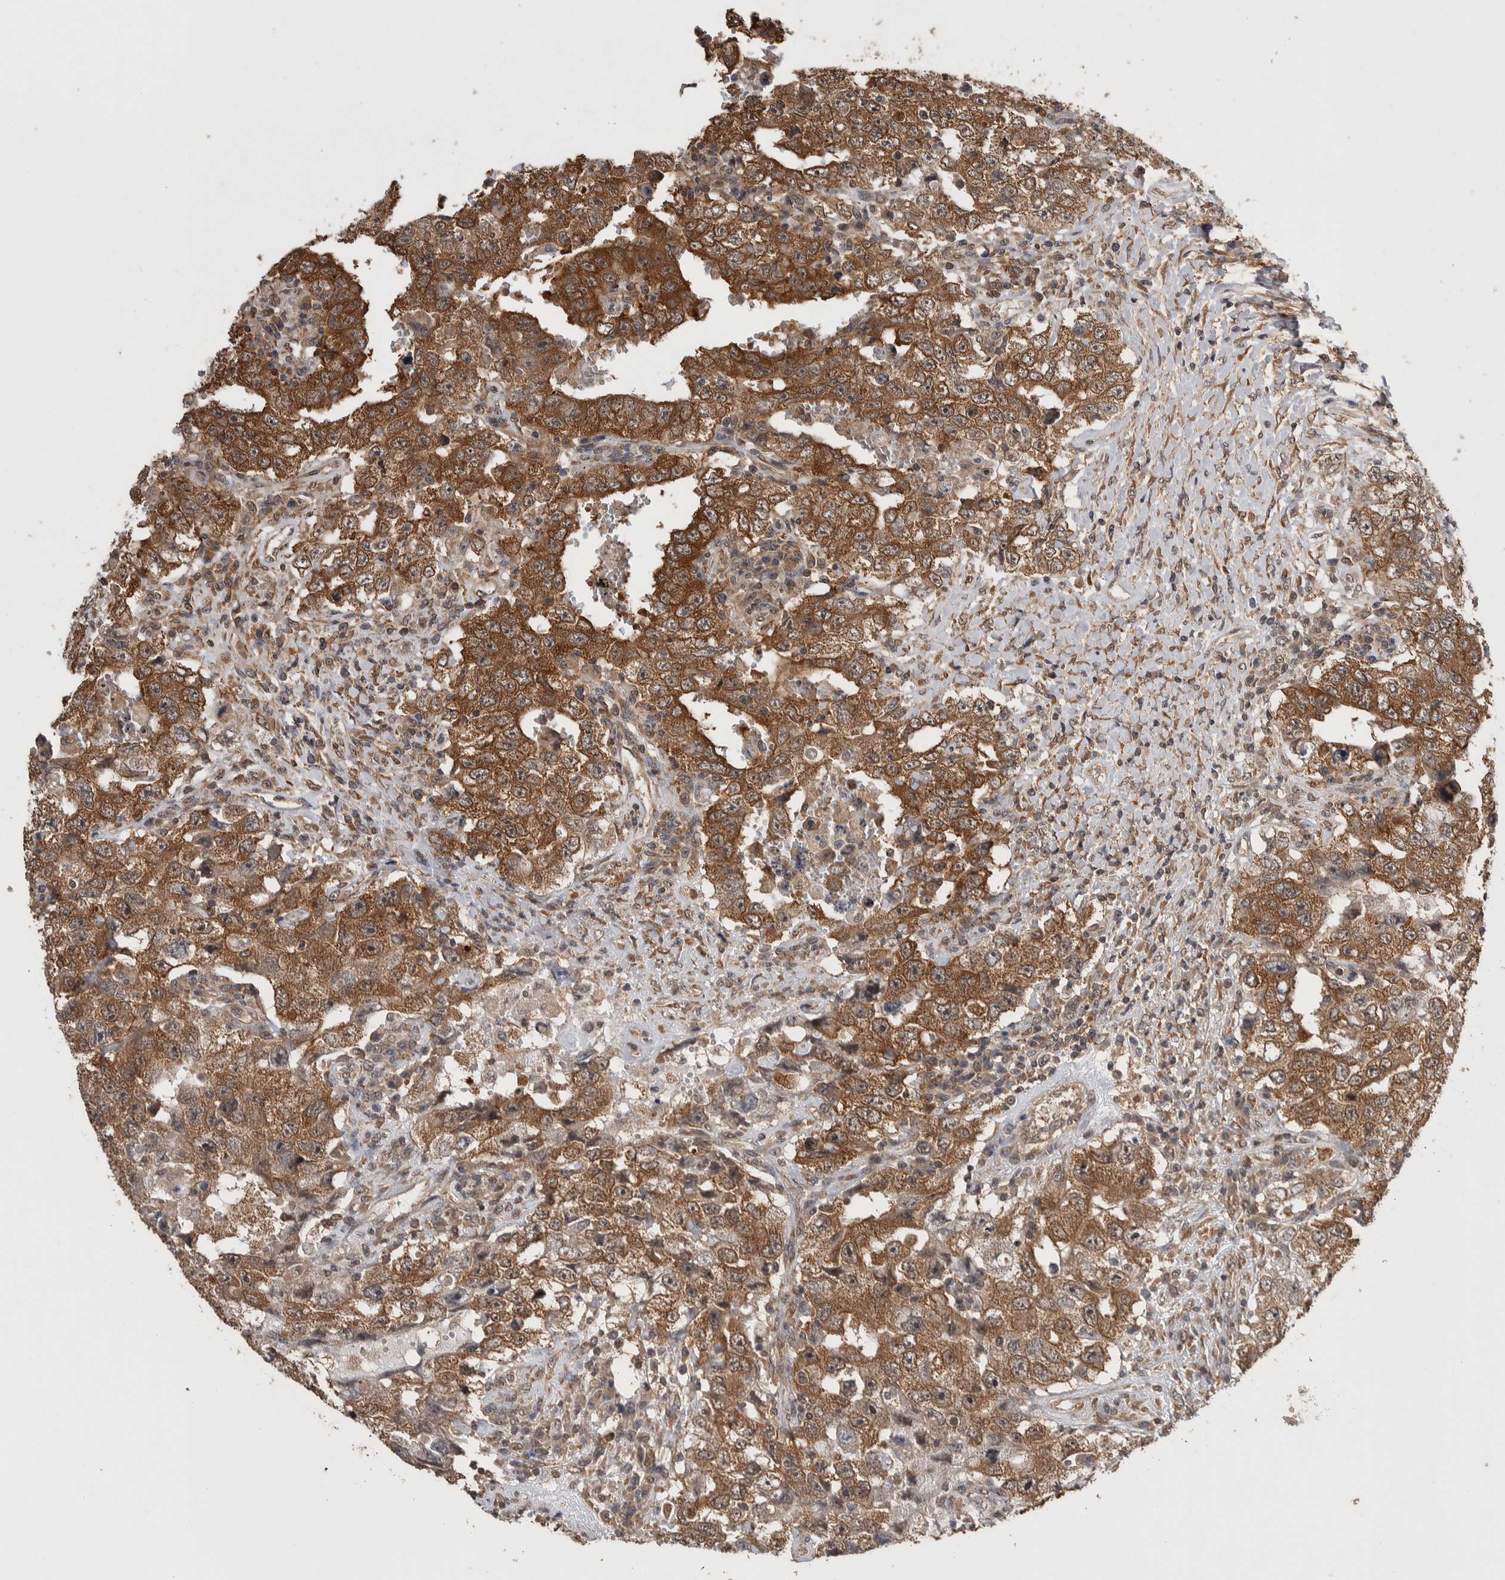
{"staining": {"intensity": "moderate", "quantity": ">75%", "location": "cytoplasmic/membranous"}, "tissue": "testis cancer", "cell_type": "Tumor cells", "image_type": "cancer", "snomed": [{"axis": "morphology", "description": "Carcinoma, Embryonal, NOS"}, {"axis": "topography", "description": "Testis"}], "caption": "IHC image of neoplastic tissue: testis cancer stained using immunohistochemistry exhibits medium levels of moderate protein expression localized specifically in the cytoplasmic/membranous of tumor cells, appearing as a cytoplasmic/membranous brown color.", "gene": "DVL2", "patient": {"sex": "male", "age": 26}}